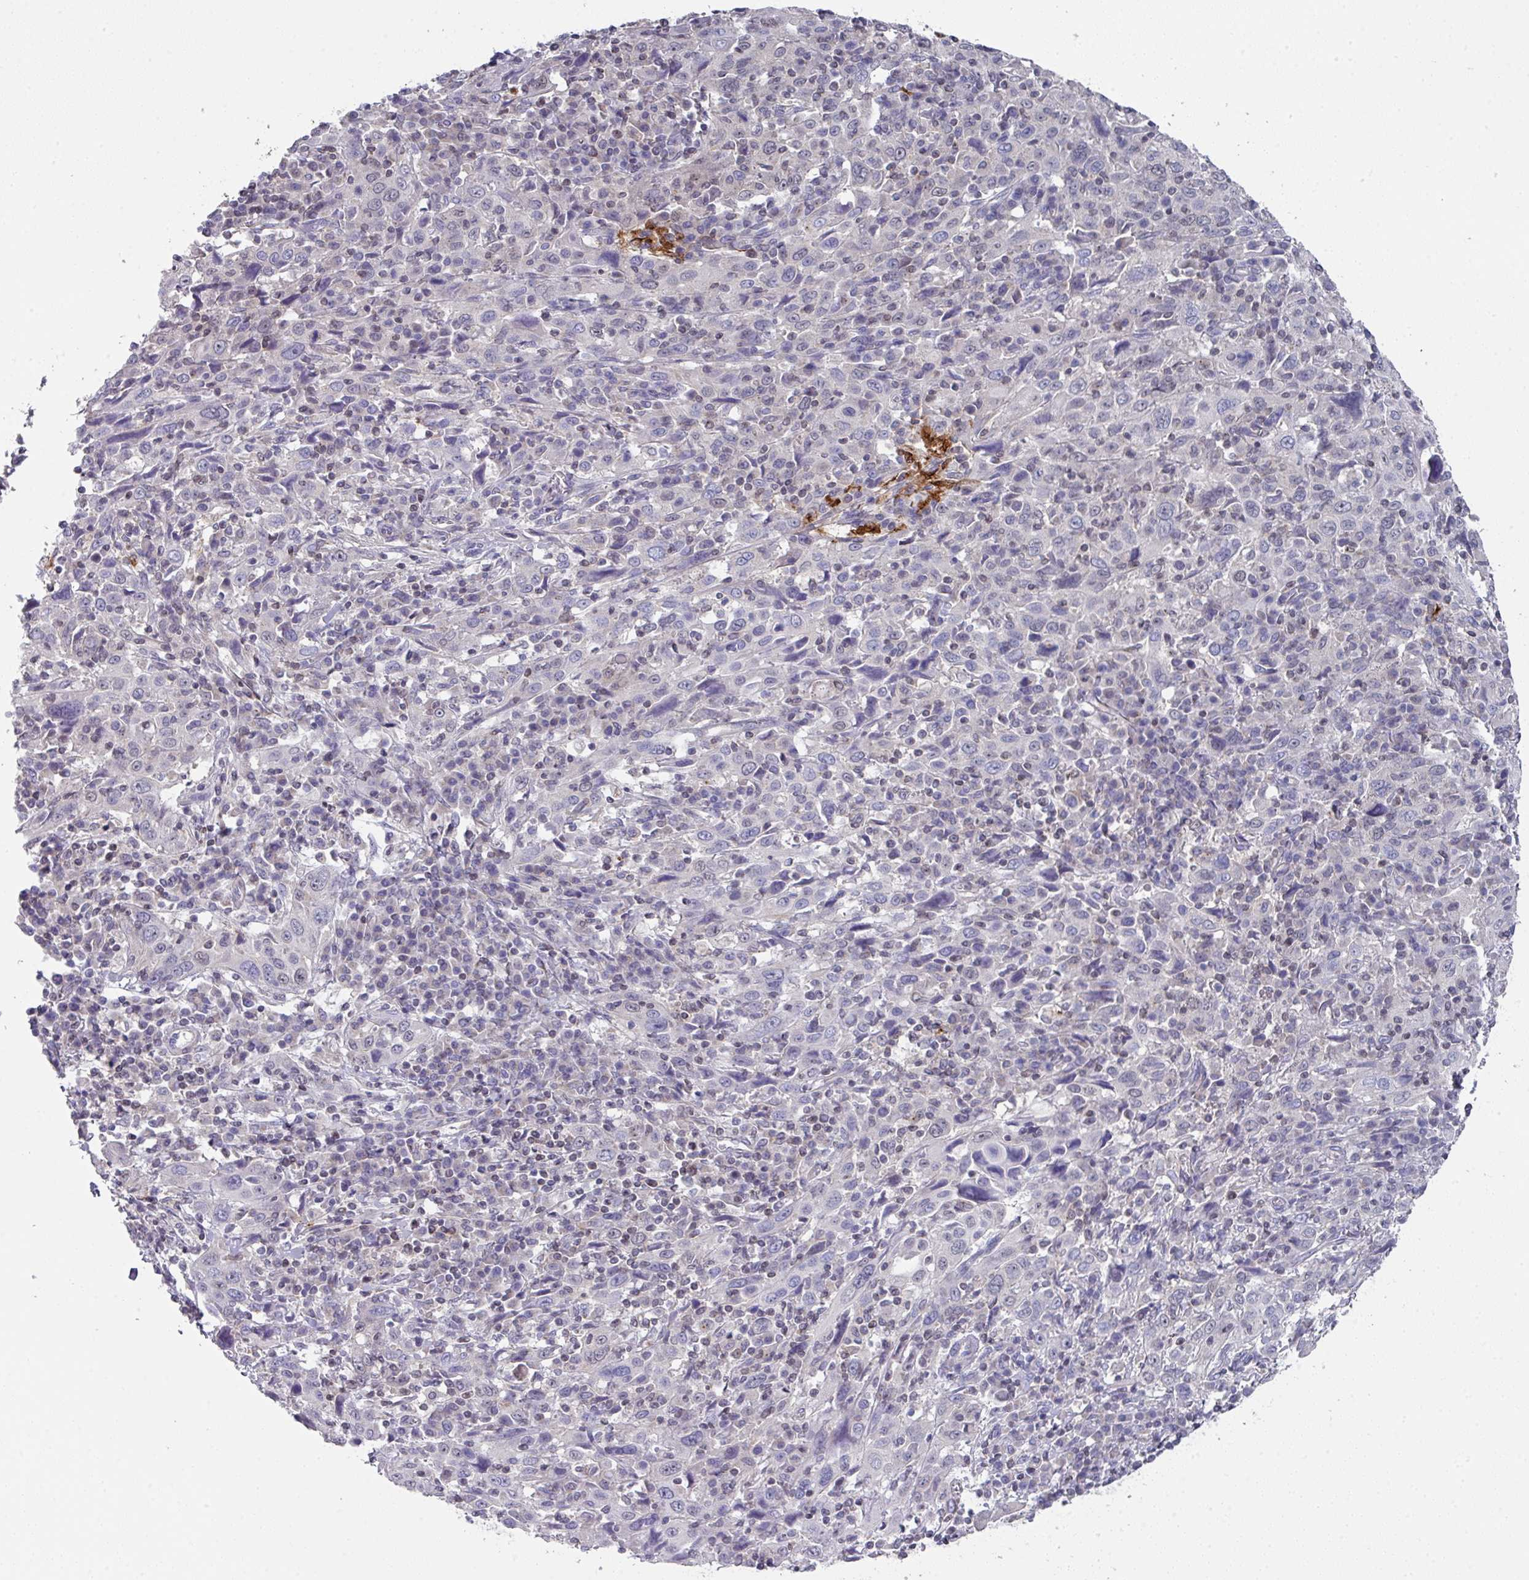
{"staining": {"intensity": "negative", "quantity": "none", "location": "none"}, "tissue": "cervical cancer", "cell_type": "Tumor cells", "image_type": "cancer", "snomed": [{"axis": "morphology", "description": "Squamous cell carcinoma, NOS"}, {"axis": "topography", "description": "Cervix"}], "caption": "Immunohistochemistry of cervical cancer shows no staining in tumor cells.", "gene": "DCAF12L2", "patient": {"sex": "female", "age": 46}}